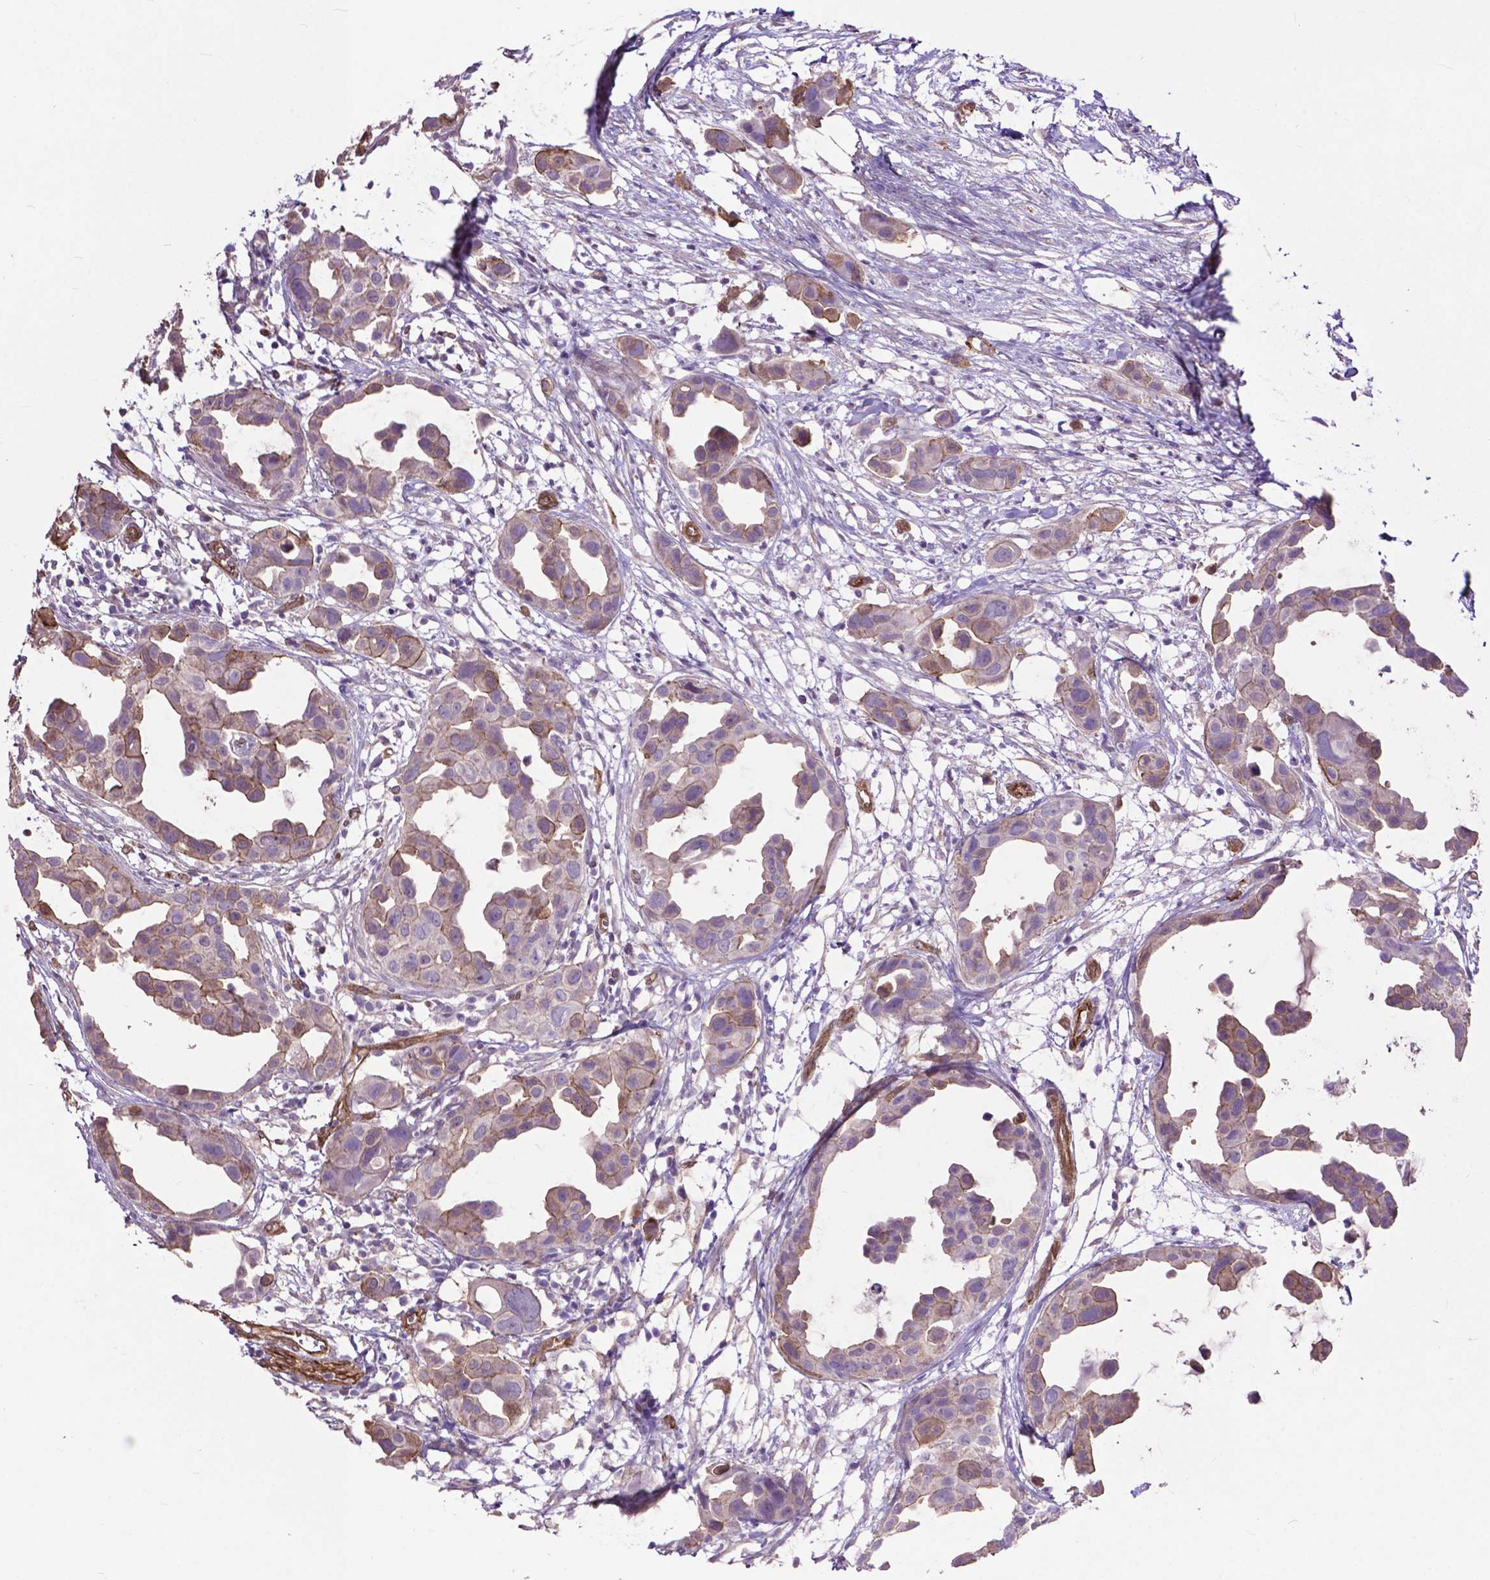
{"staining": {"intensity": "weak", "quantity": "25%-75%", "location": "cytoplasmic/membranous"}, "tissue": "breast cancer", "cell_type": "Tumor cells", "image_type": "cancer", "snomed": [{"axis": "morphology", "description": "Duct carcinoma"}, {"axis": "topography", "description": "Breast"}], "caption": "Brown immunohistochemical staining in human breast cancer shows weak cytoplasmic/membranous staining in approximately 25%-75% of tumor cells.", "gene": "PDLIM1", "patient": {"sex": "female", "age": 38}}